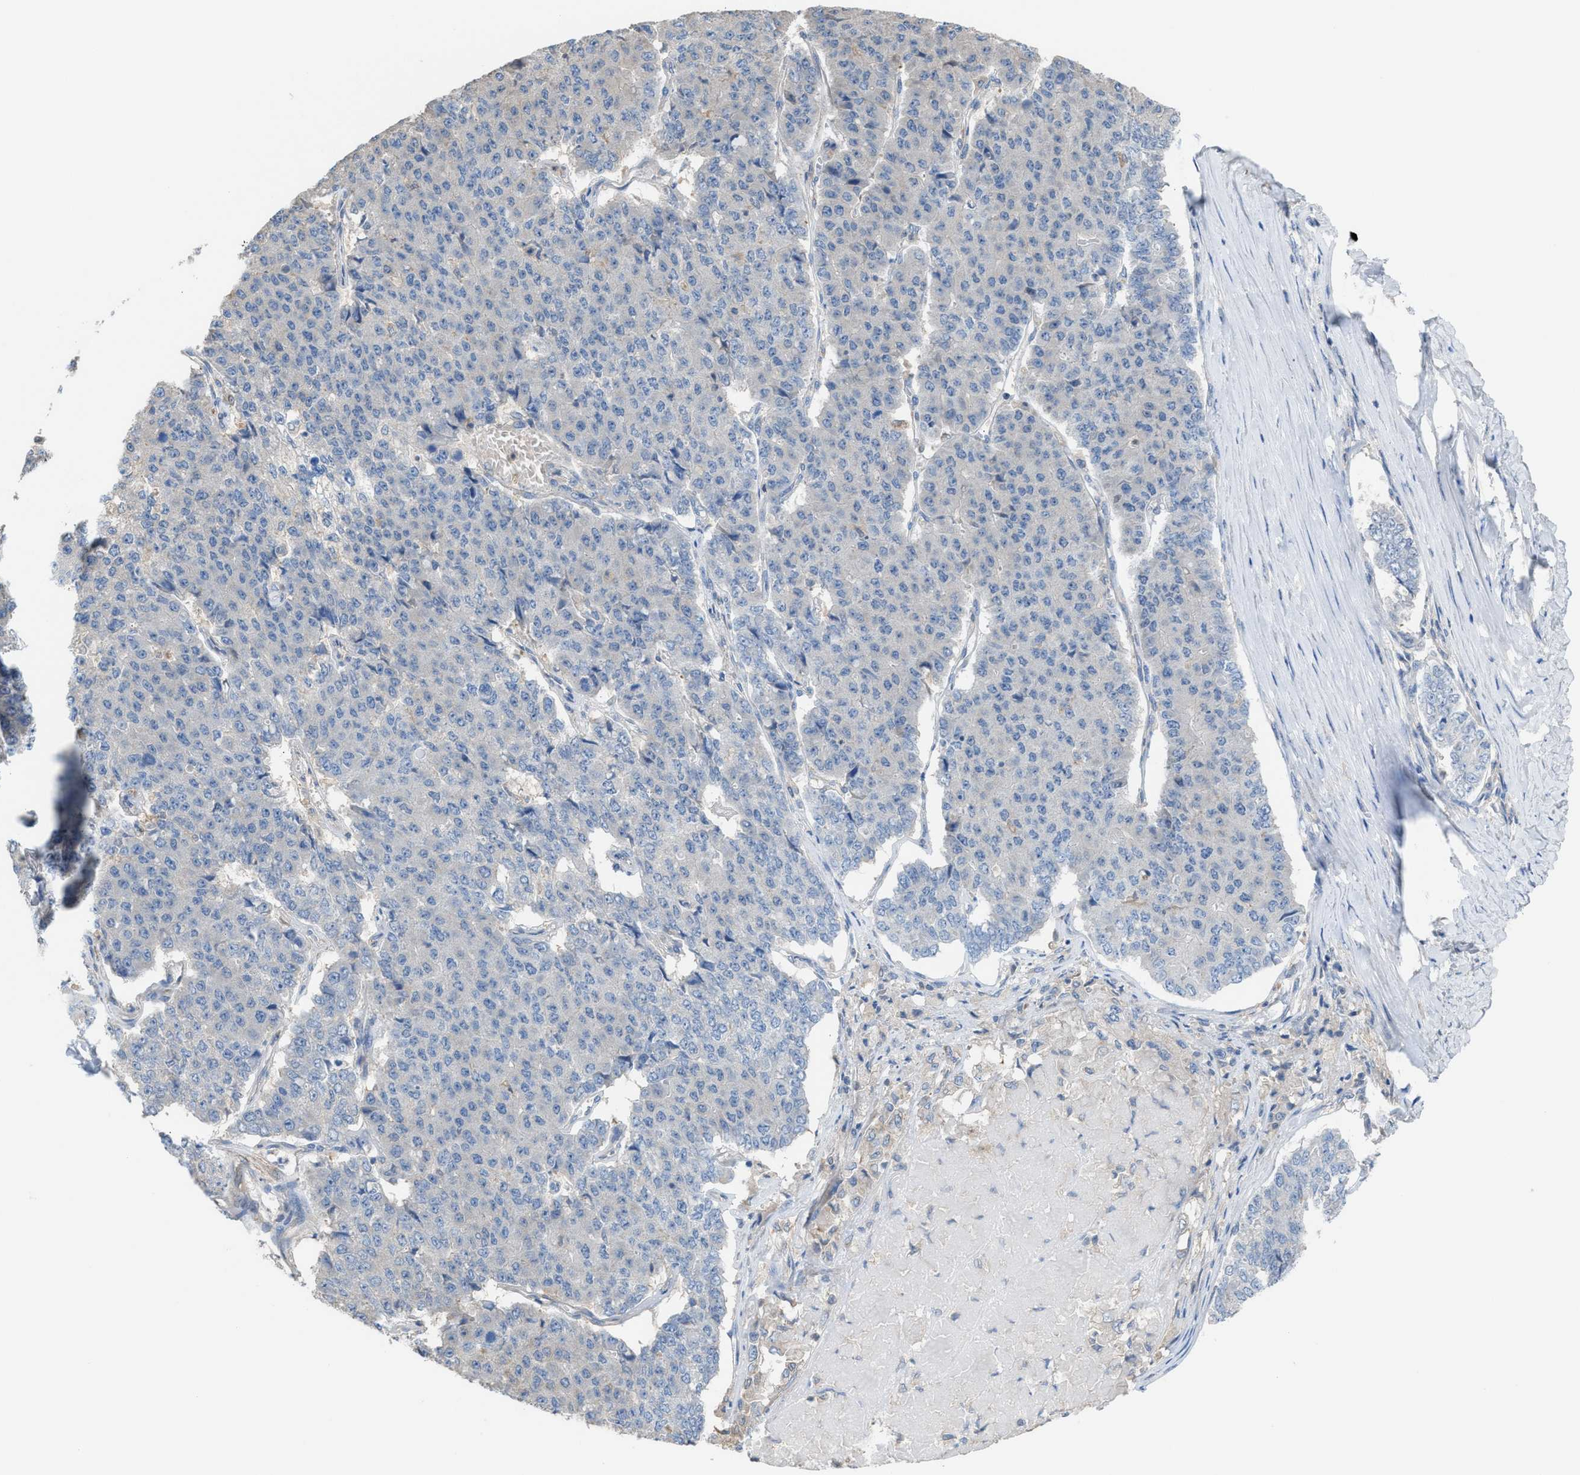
{"staining": {"intensity": "negative", "quantity": "none", "location": "none"}, "tissue": "pancreatic cancer", "cell_type": "Tumor cells", "image_type": "cancer", "snomed": [{"axis": "morphology", "description": "Adenocarcinoma, NOS"}, {"axis": "topography", "description": "Pancreas"}], "caption": "DAB (3,3'-diaminobenzidine) immunohistochemical staining of human pancreatic adenocarcinoma shows no significant positivity in tumor cells.", "gene": "NQO2", "patient": {"sex": "male", "age": 50}}